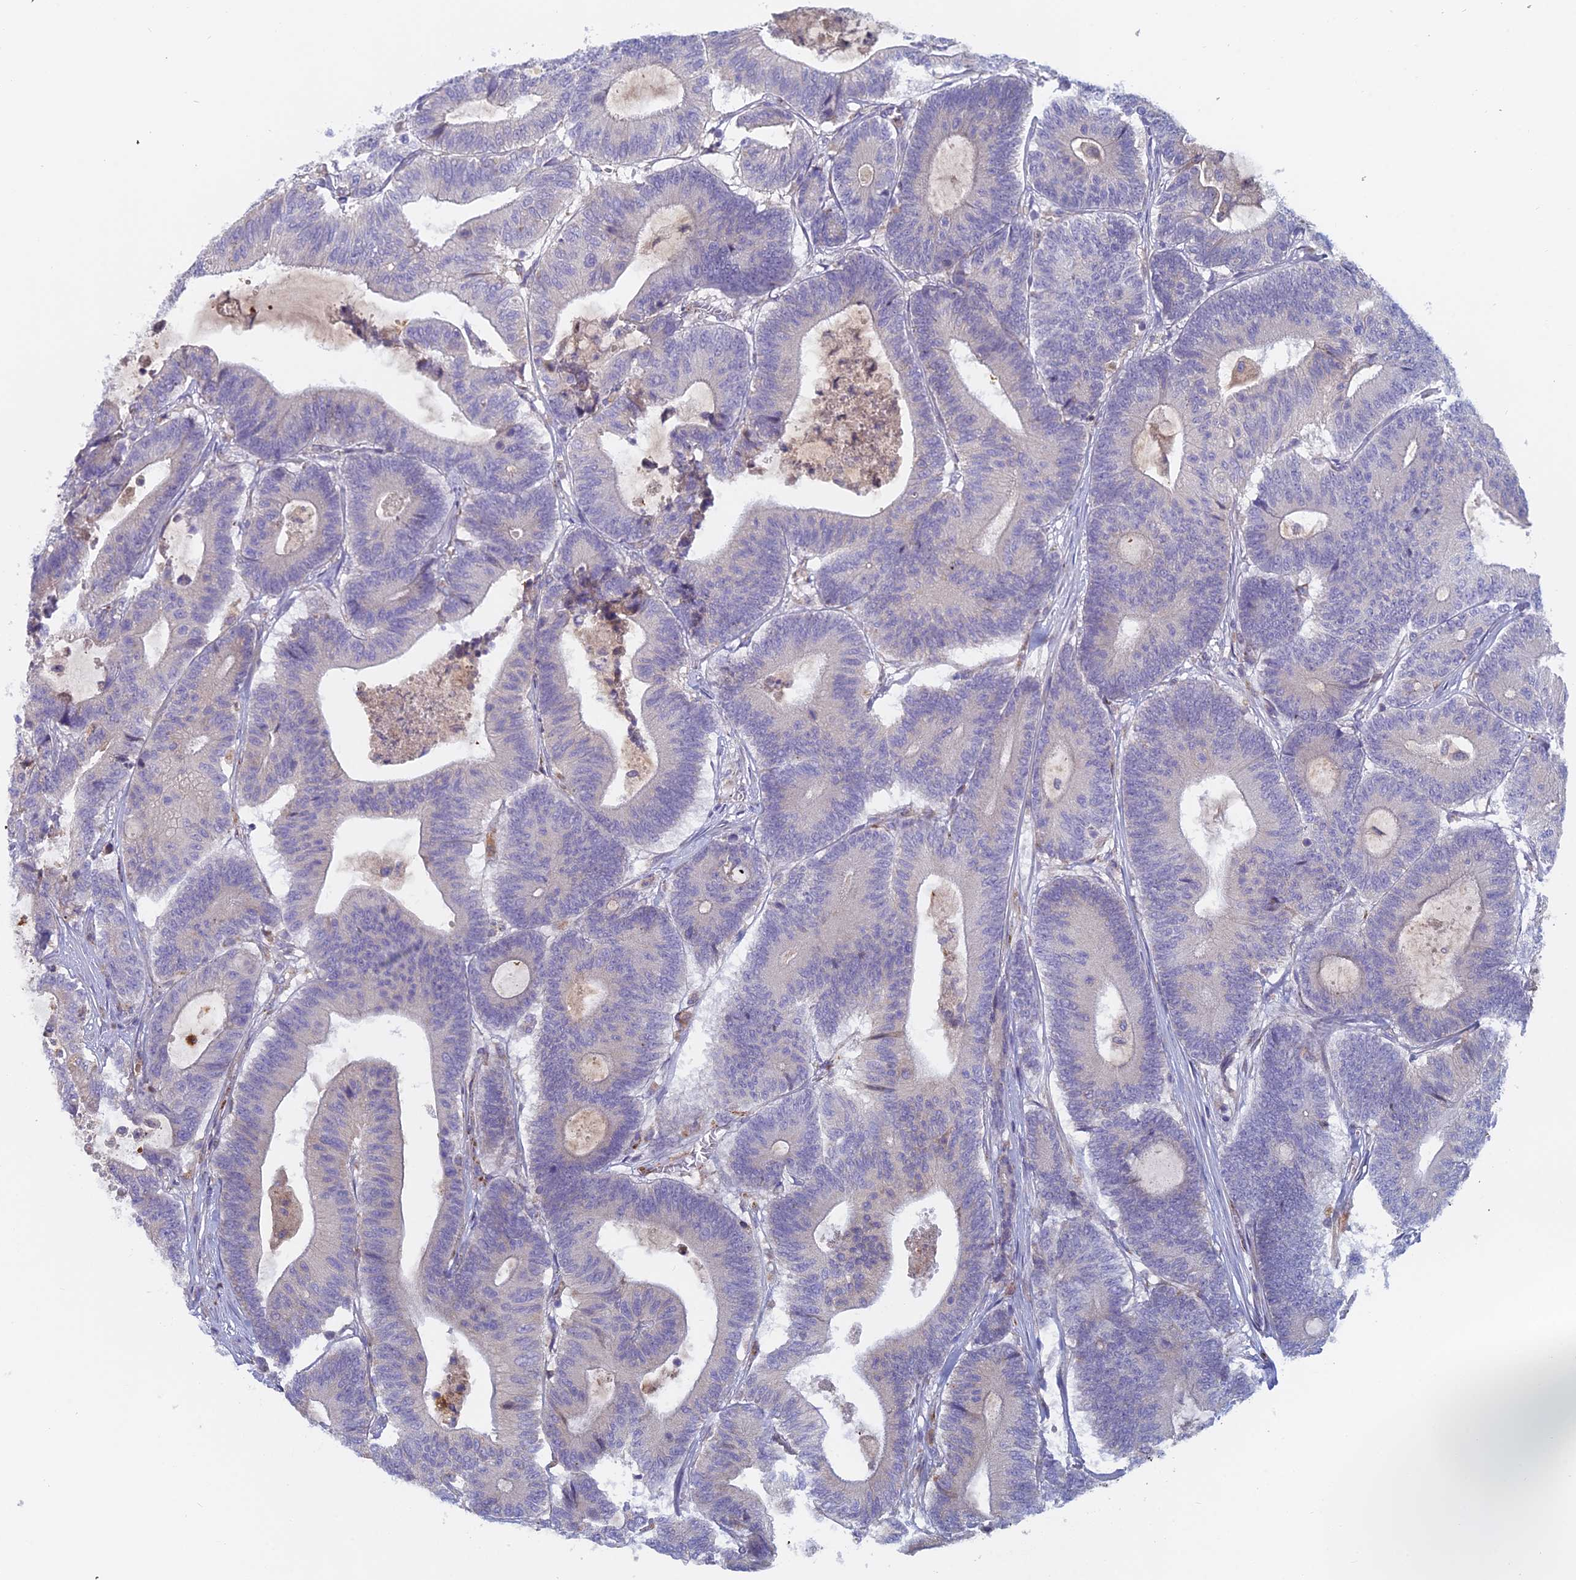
{"staining": {"intensity": "negative", "quantity": "none", "location": "none"}, "tissue": "colorectal cancer", "cell_type": "Tumor cells", "image_type": "cancer", "snomed": [{"axis": "morphology", "description": "Adenocarcinoma, NOS"}, {"axis": "topography", "description": "Colon"}], "caption": "High power microscopy micrograph of an immunohistochemistry photomicrograph of adenocarcinoma (colorectal), revealing no significant expression in tumor cells.", "gene": "IFTAP", "patient": {"sex": "female", "age": 84}}